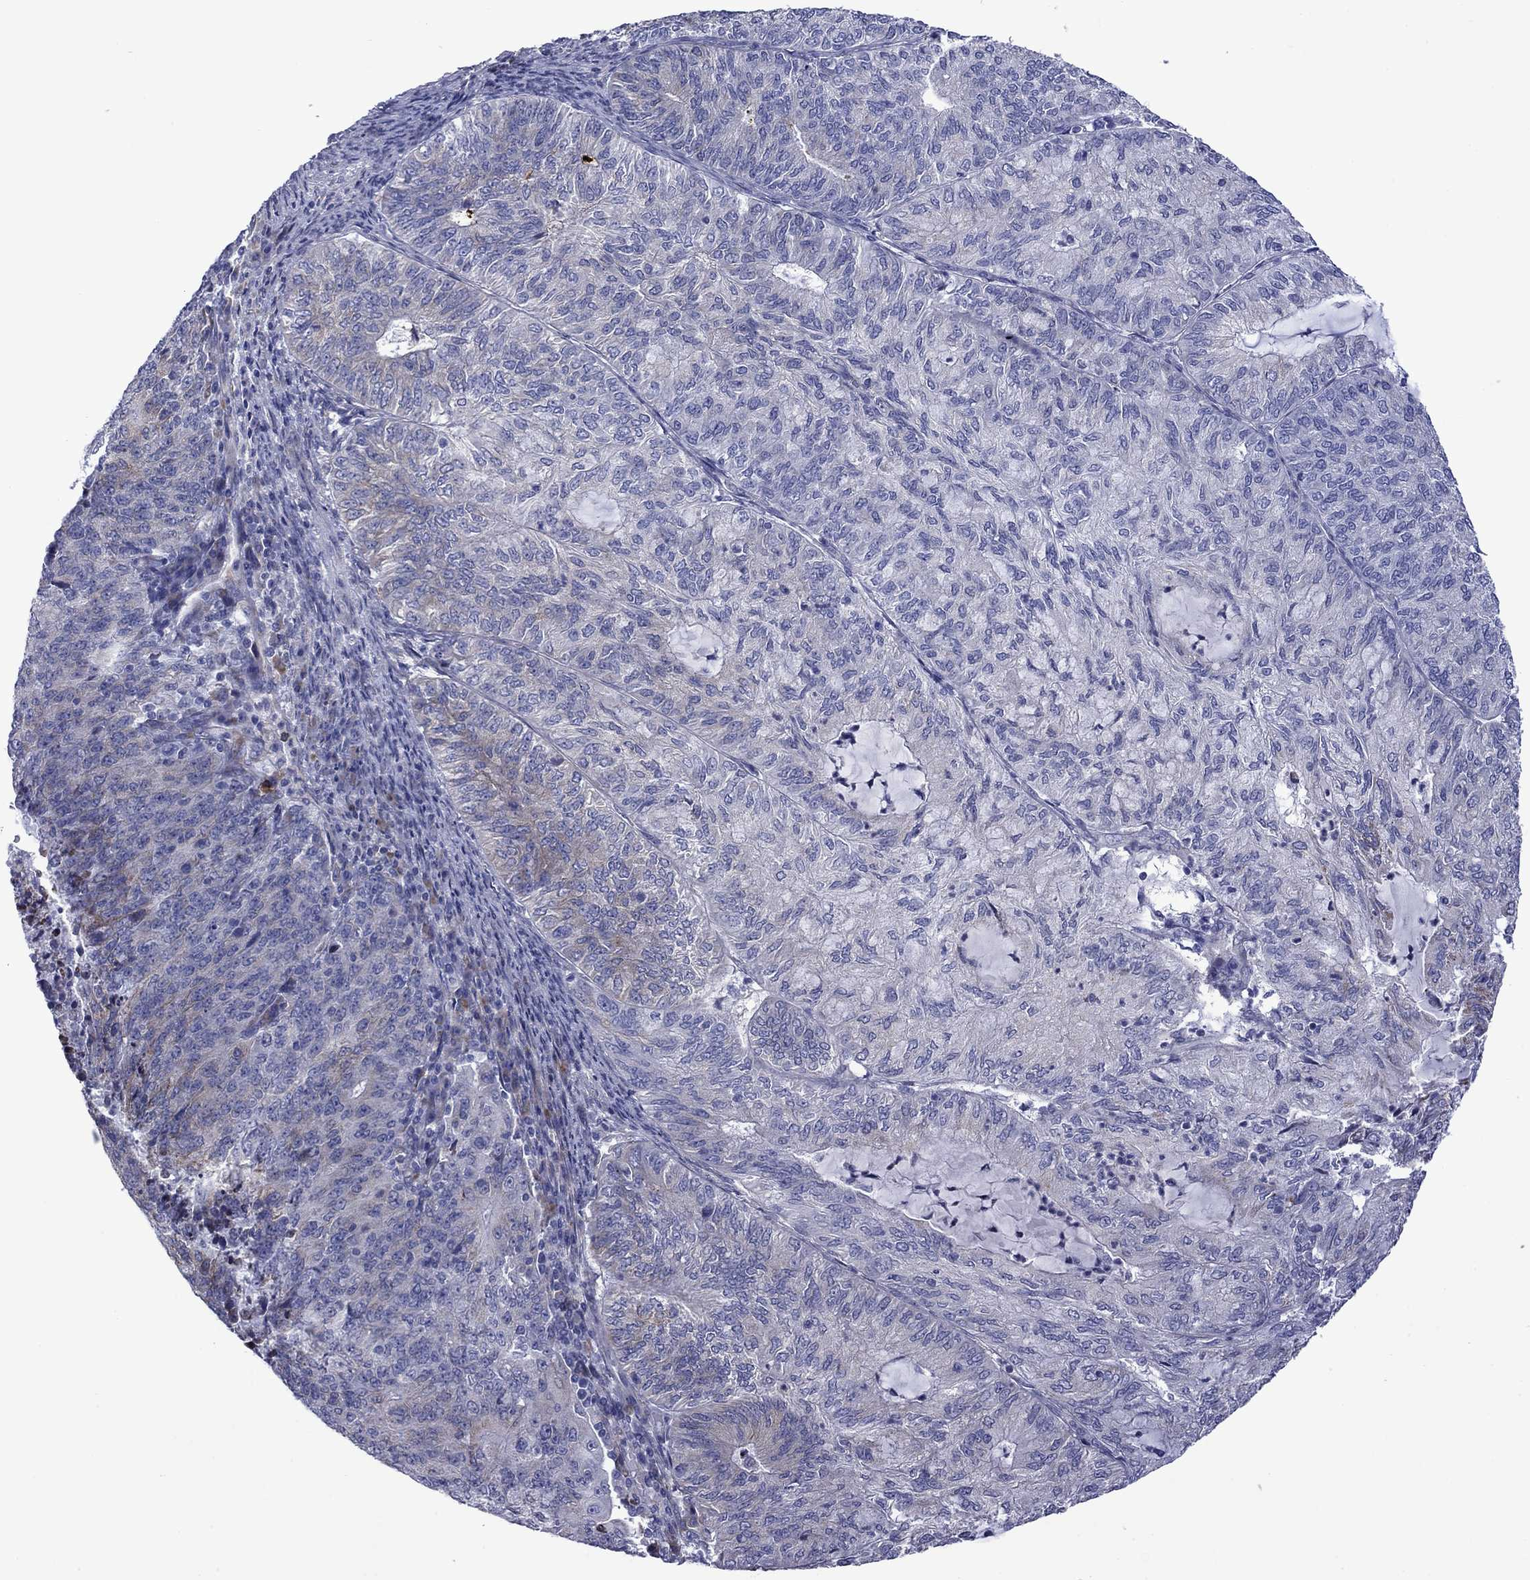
{"staining": {"intensity": "negative", "quantity": "none", "location": "none"}, "tissue": "endometrial cancer", "cell_type": "Tumor cells", "image_type": "cancer", "snomed": [{"axis": "morphology", "description": "Adenocarcinoma, NOS"}, {"axis": "topography", "description": "Endometrium"}], "caption": "High magnification brightfield microscopy of endometrial cancer stained with DAB (3,3'-diaminobenzidine) (brown) and counterstained with hematoxylin (blue): tumor cells show no significant expression.", "gene": "HSPG2", "patient": {"sex": "female", "age": 82}}